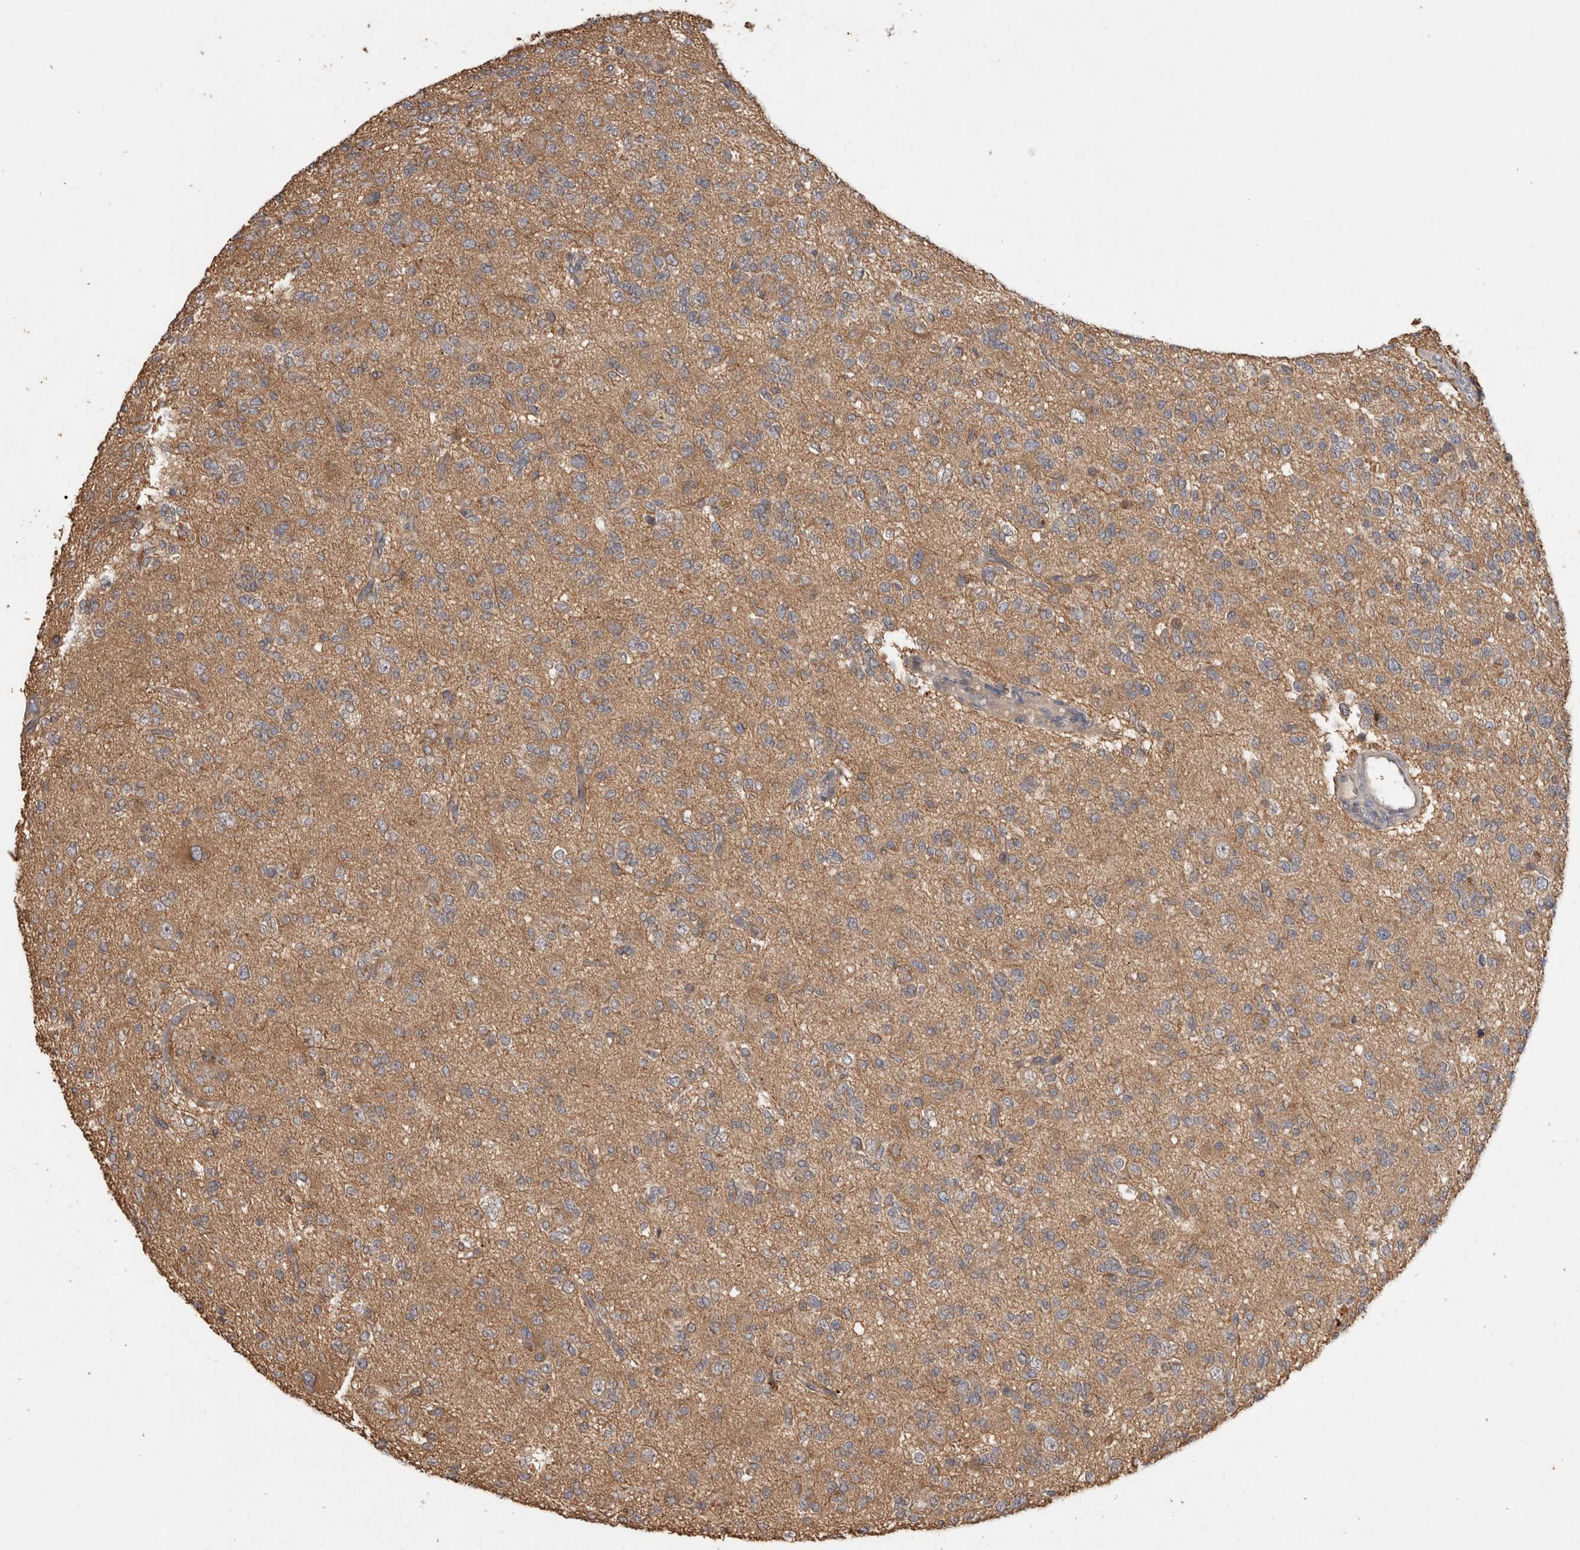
{"staining": {"intensity": "weak", "quantity": ">75%", "location": "cytoplasmic/membranous"}, "tissue": "glioma", "cell_type": "Tumor cells", "image_type": "cancer", "snomed": [{"axis": "morphology", "description": "Glioma, malignant, Low grade"}, {"axis": "topography", "description": "Brain"}], "caption": "Immunohistochemical staining of human glioma reveals weak cytoplasmic/membranous protein positivity in approximately >75% of tumor cells.", "gene": "TBCE", "patient": {"sex": "male", "age": 38}}